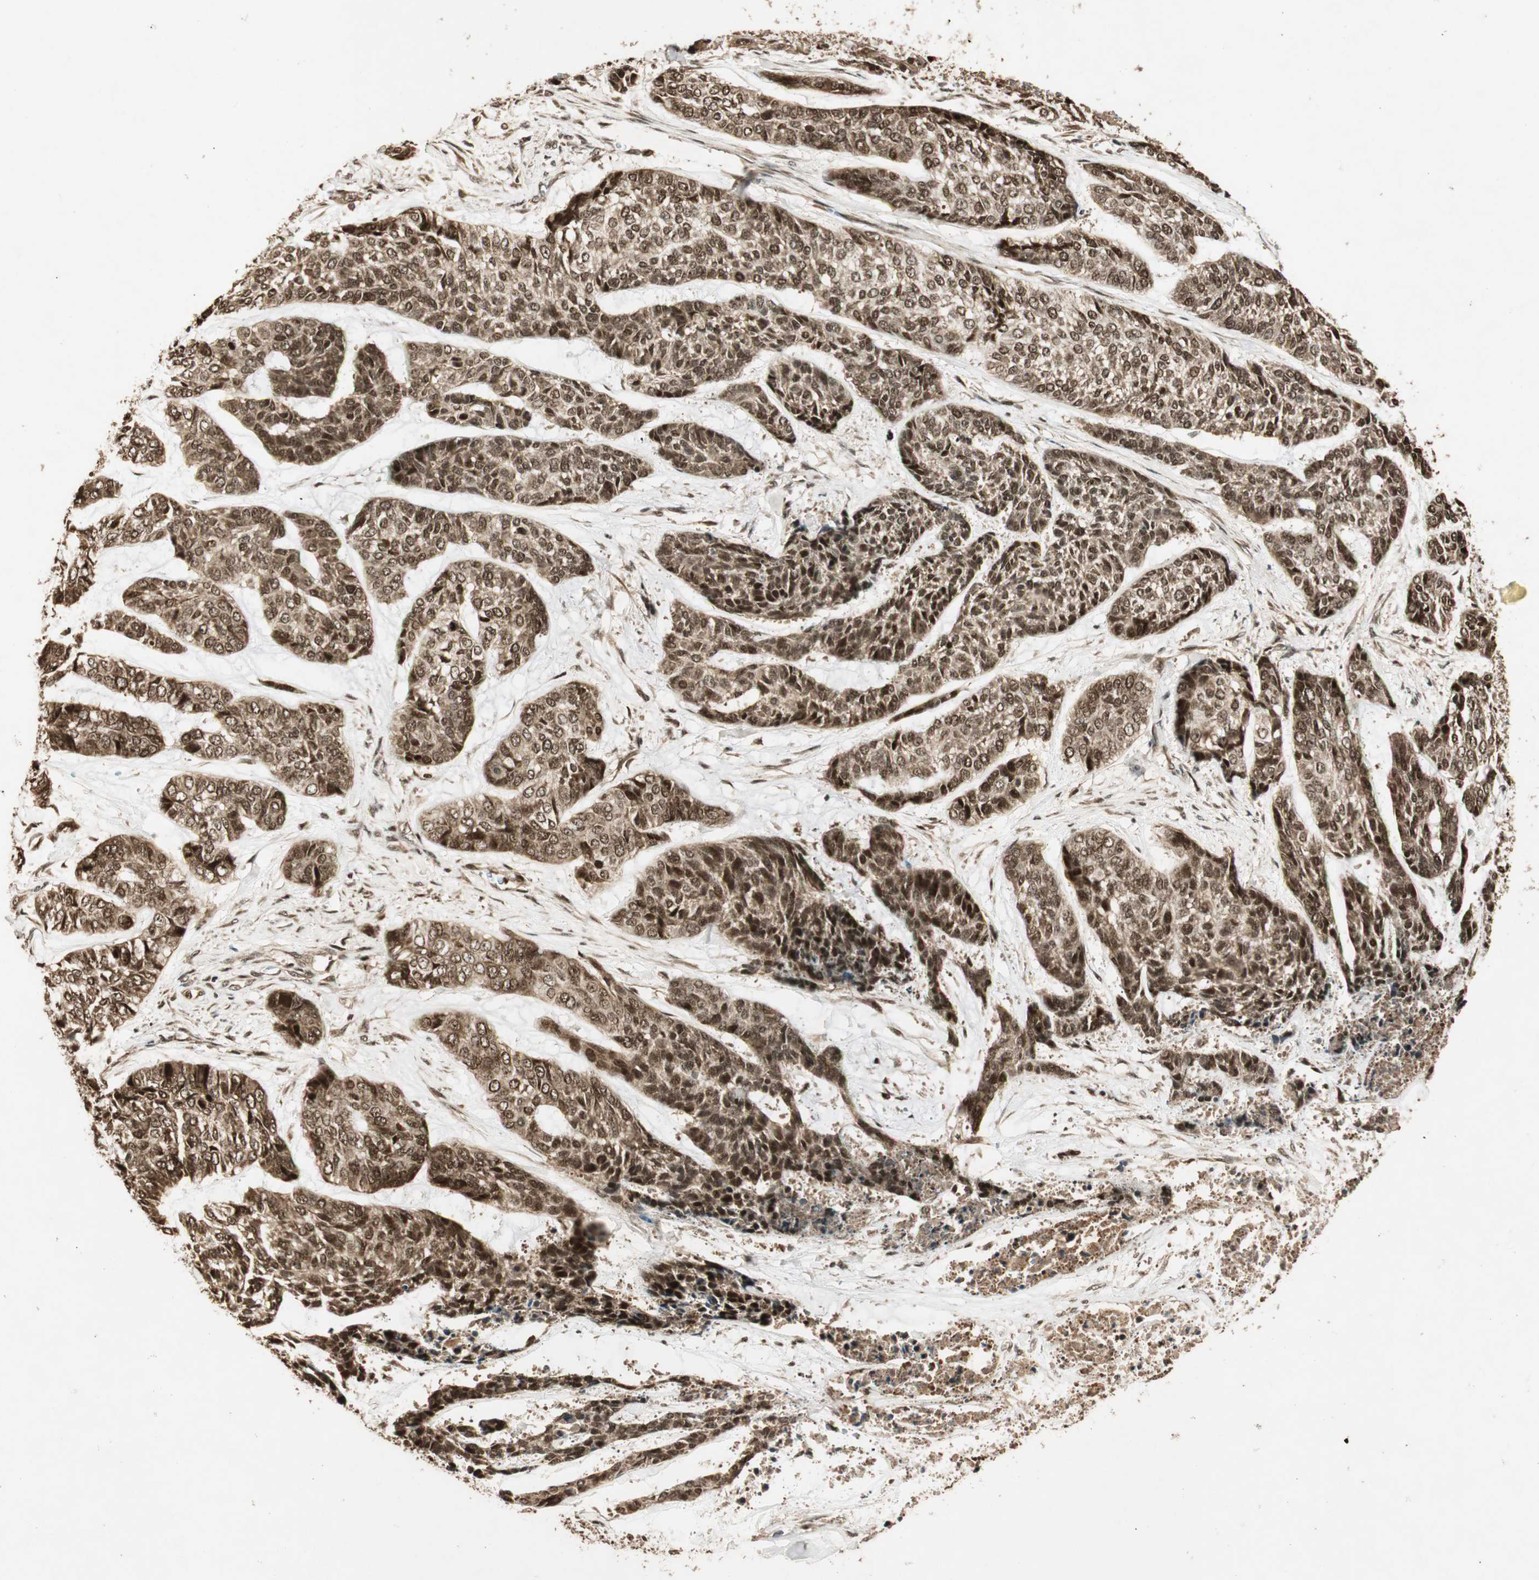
{"staining": {"intensity": "strong", "quantity": ">75%", "location": "cytoplasmic/membranous,nuclear"}, "tissue": "skin cancer", "cell_type": "Tumor cells", "image_type": "cancer", "snomed": [{"axis": "morphology", "description": "Basal cell carcinoma"}, {"axis": "topography", "description": "Skin"}], "caption": "A high-resolution image shows immunohistochemistry (IHC) staining of basal cell carcinoma (skin), which exhibits strong cytoplasmic/membranous and nuclear expression in about >75% of tumor cells.", "gene": "RPA3", "patient": {"sex": "female", "age": 64}}